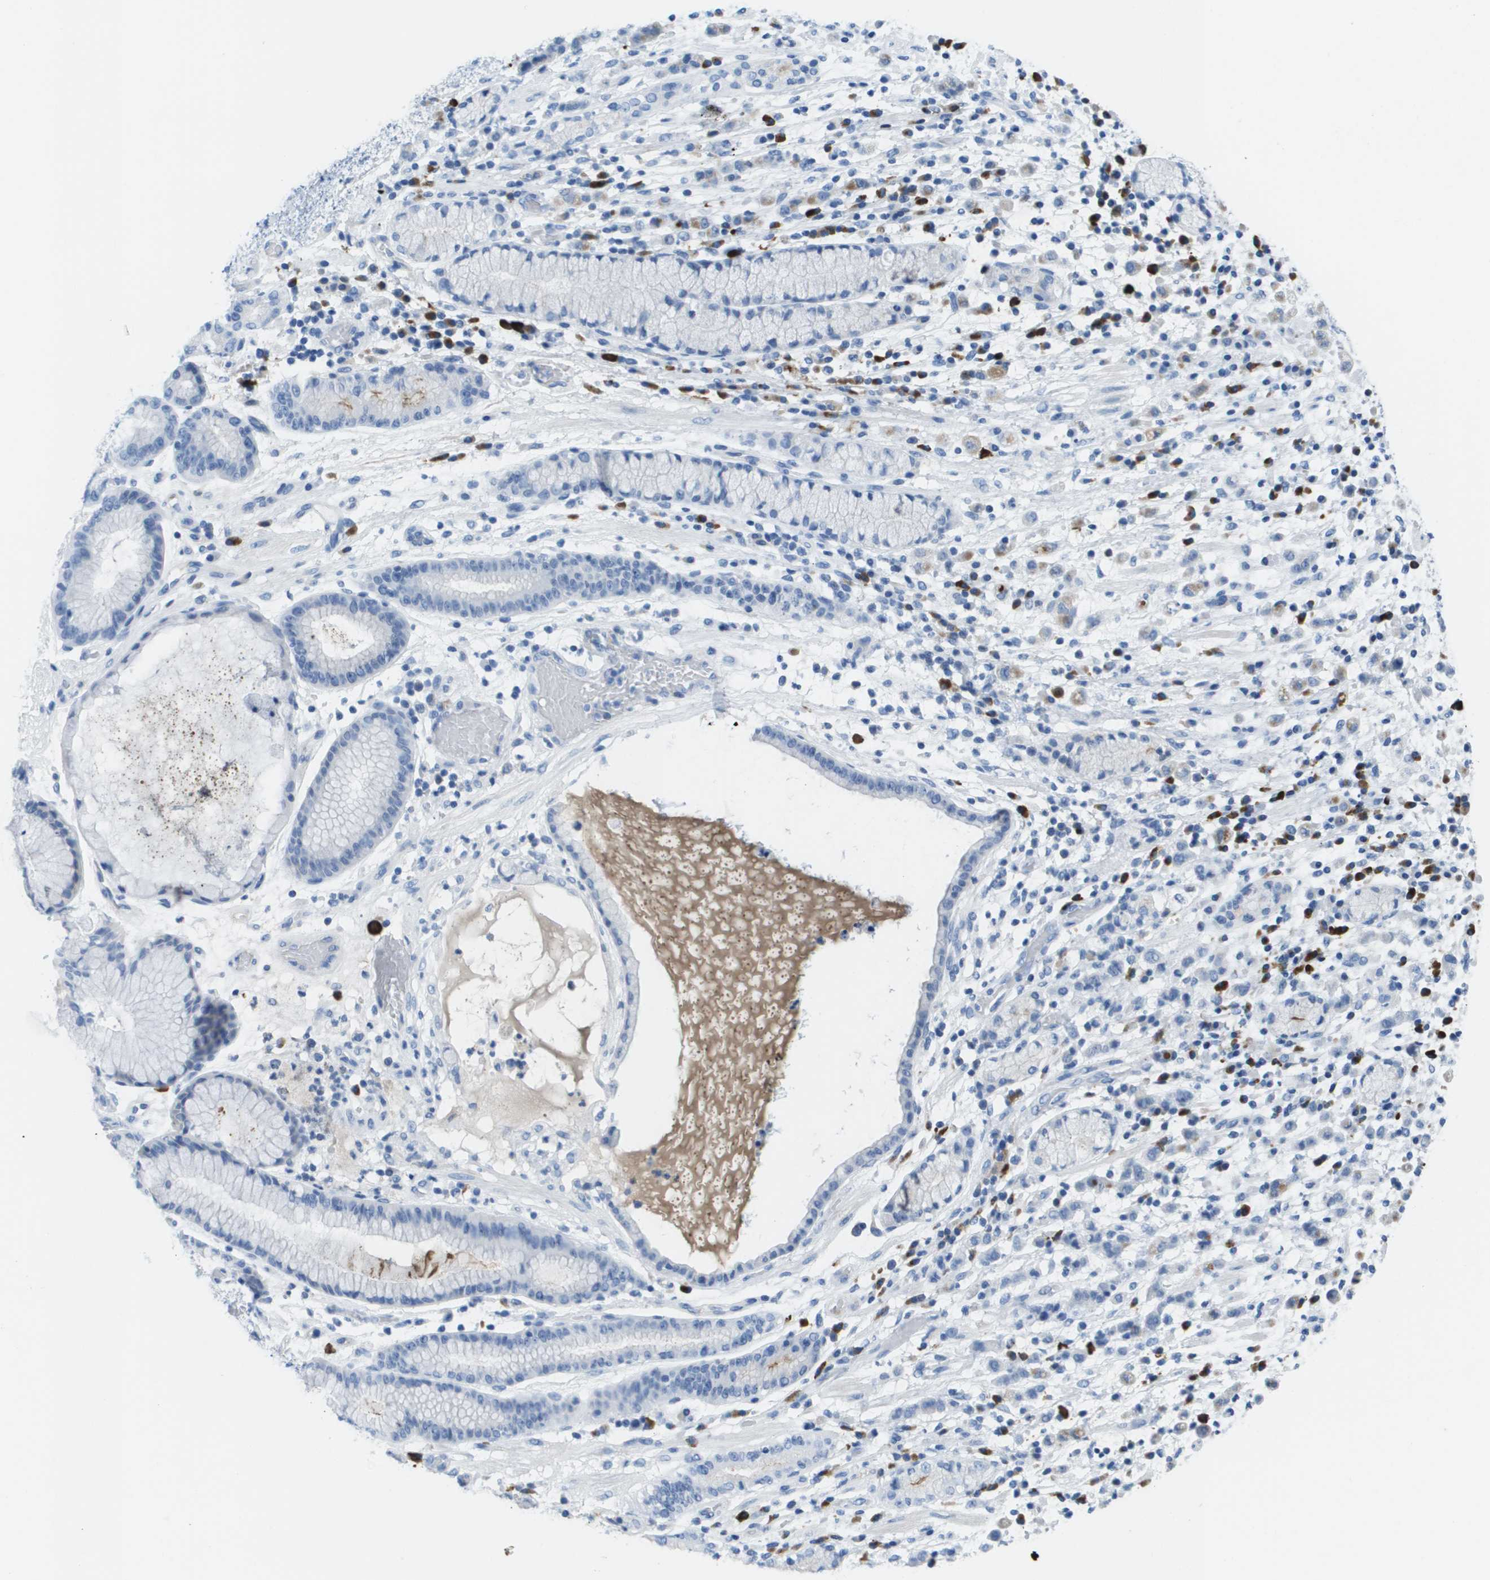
{"staining": {"intensity": "negative", "quantity": "none", "location": "none"}, "tissue": "stomach cancer", "cell_type": "Tumor cells", "image_type": "cancer", "snomed": [{"axis": "morphology", "description": "Adenocarcinoma, NOS"}, {"axis": "topography", "description": "Stomach, lower"}], "caption": "An IHC photomicrograph of stomach cancer (adenocarcinoma) is shown. There is no staining in tumor cells of stomach cancer (adenocarcinoma).", "gene": "GPR18", "patient": {"sex": "male", "age": 88}}